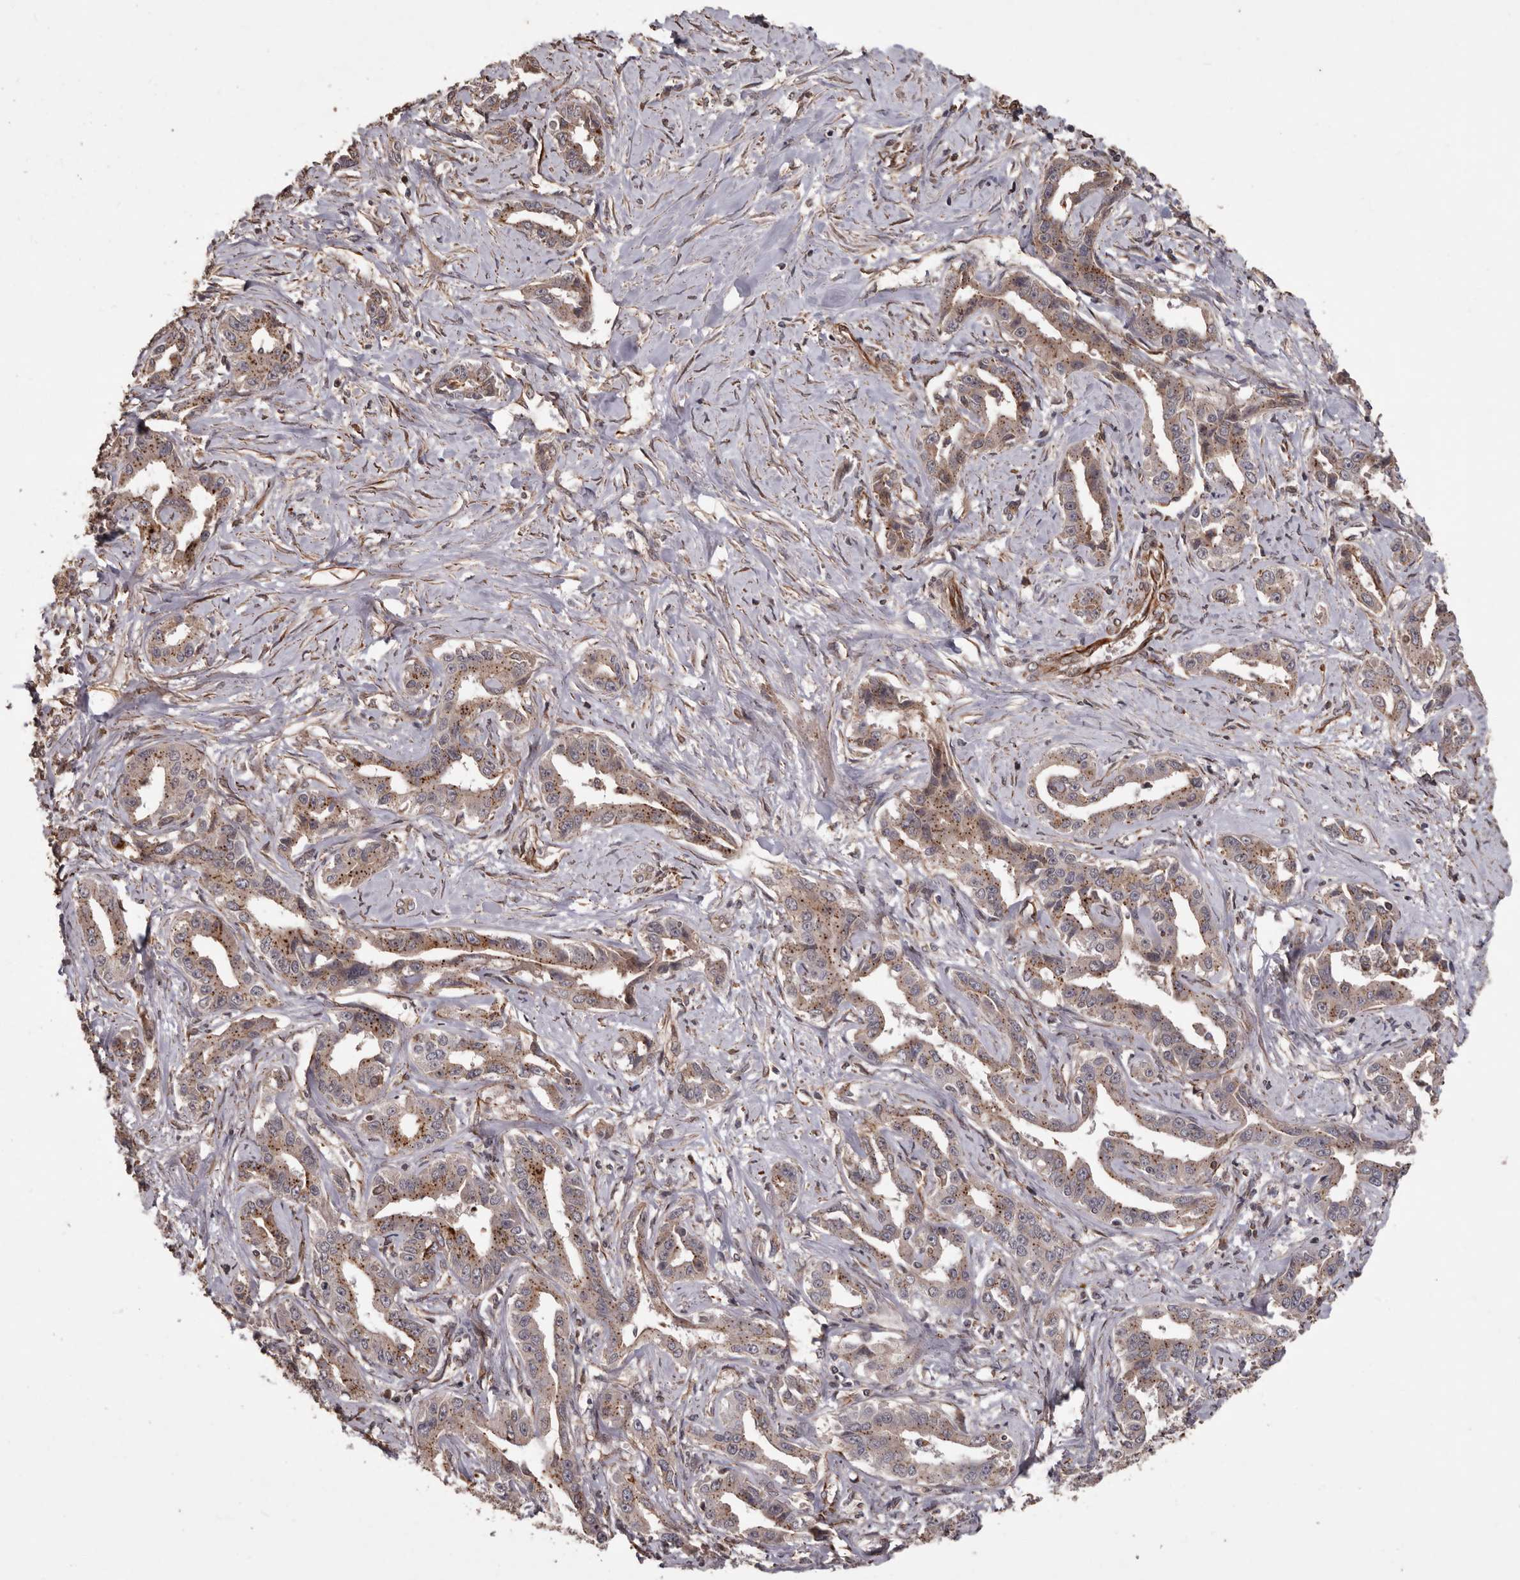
{"staining": {"intensity": "moderate", "quantity": ">75%", "location": "cytoplasmic/membranous"}, "tissue": "liver cancer", "cell_type": "Tumor cells", "image_type": "cancer", "snomed": [{"axis": "morphology", "description": "Cholangiocarcinoma"}, {"axis": "topography", "description": "Liver"}], "caption": "A high-resolution micrograph shows immunohistochemistry staining of liver cancer, which demonstrates moderate cytoplasmic/membranous staining in about >75% of tumor cells.", "gene": "BRAT1", "patient": {"sex": "male", "age": 59}}